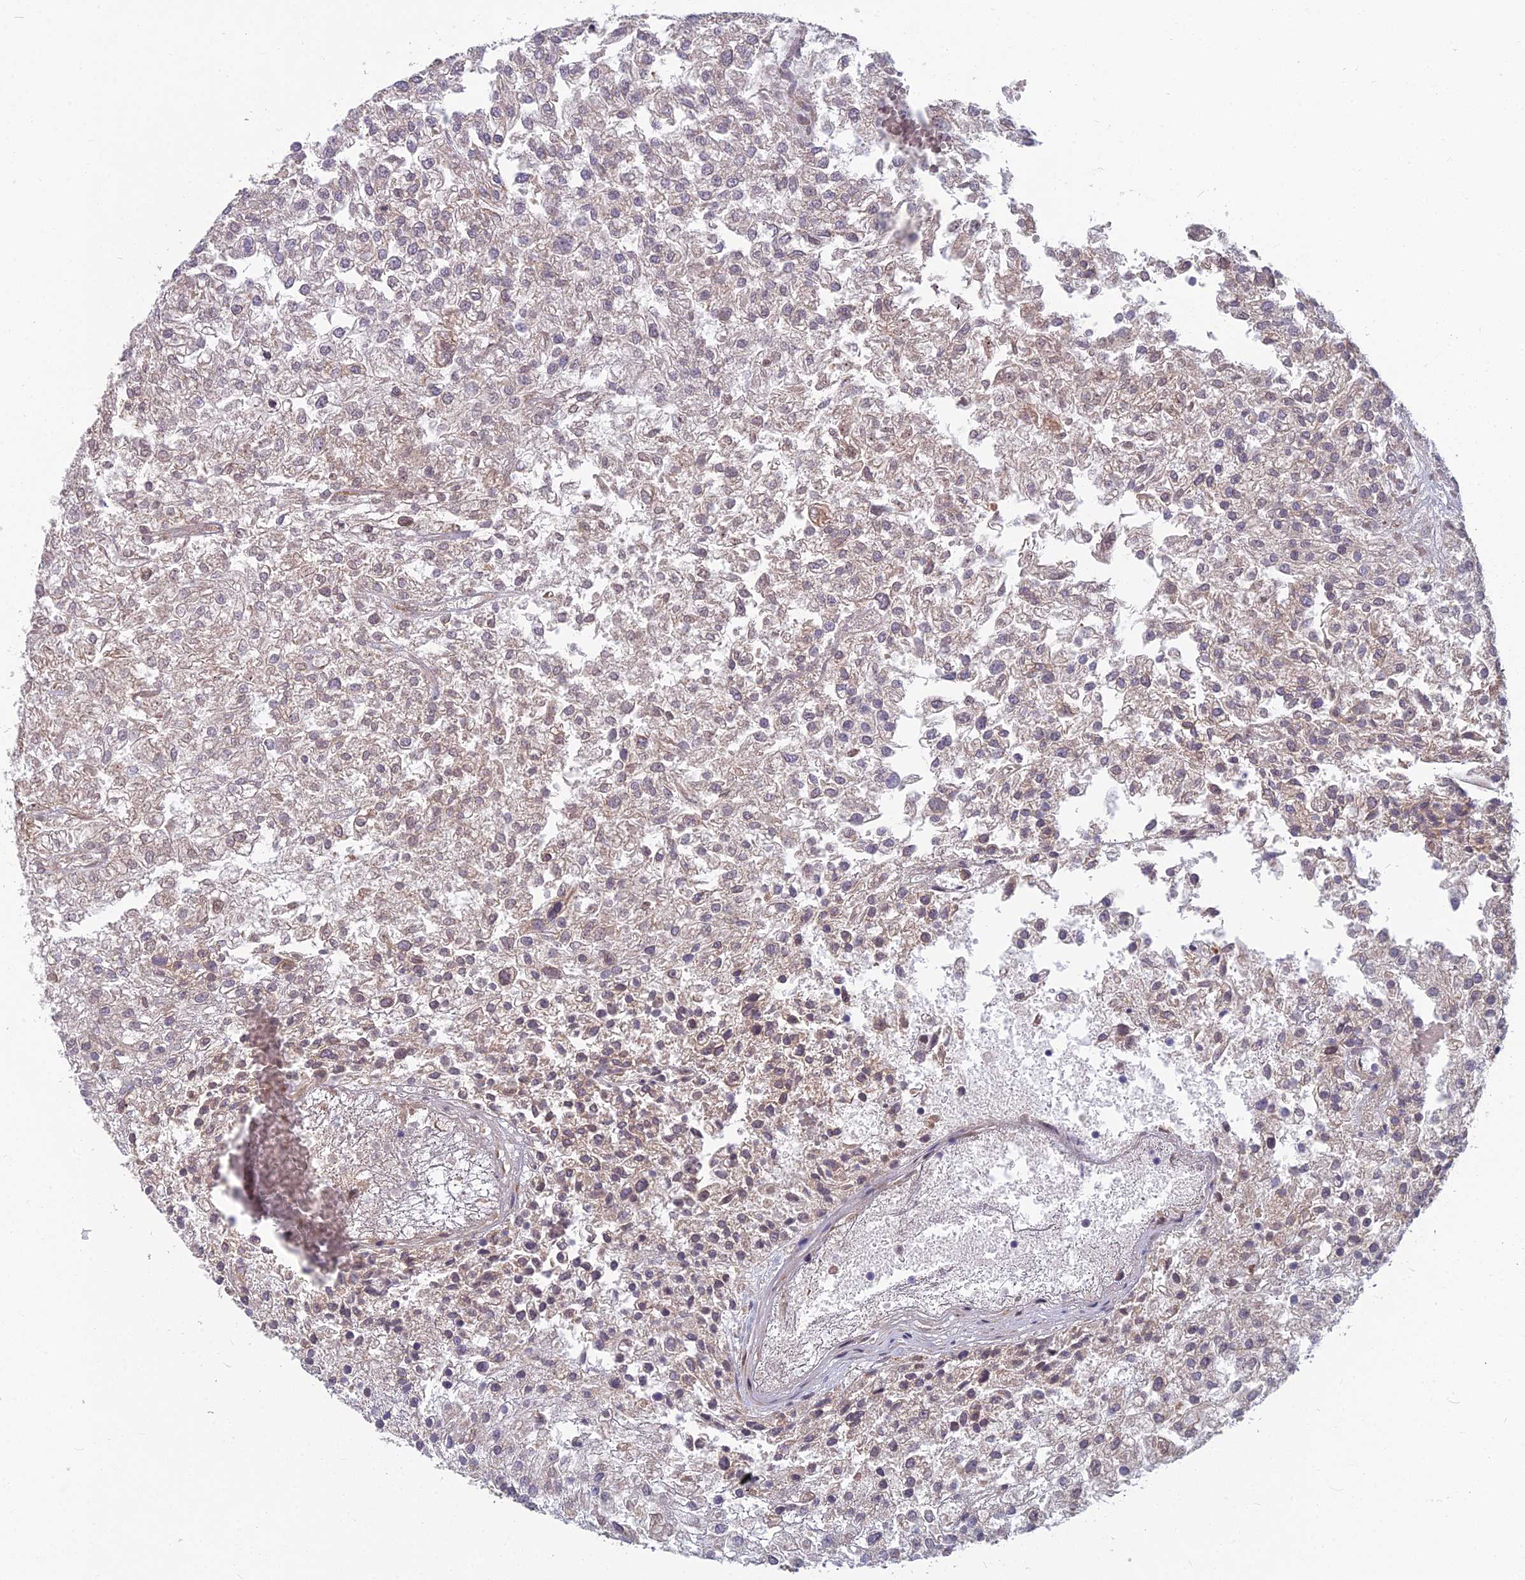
{"staining": {"intensity": "negative", "quantity": "none", "location": "none"}, "tissue": "renal cancer", "cell_type": "Tumor cells", "image_type": "cancer", "snomed": [{"axis": "morphology", "description": "Adenocarcinoma, NOS"}, {"axis": "topography", "description": "Kidney"}], "caption": "Histopathology image shows no protein positivity in tumor cells of renal cancer tissue. (DAB (3,3'-diaminobenzidine) immunohistochemistry visualized using brightfield microscopy, high magnification).", "gene": "COMMD2", "patient": {"sex": "female", "age": 54}}